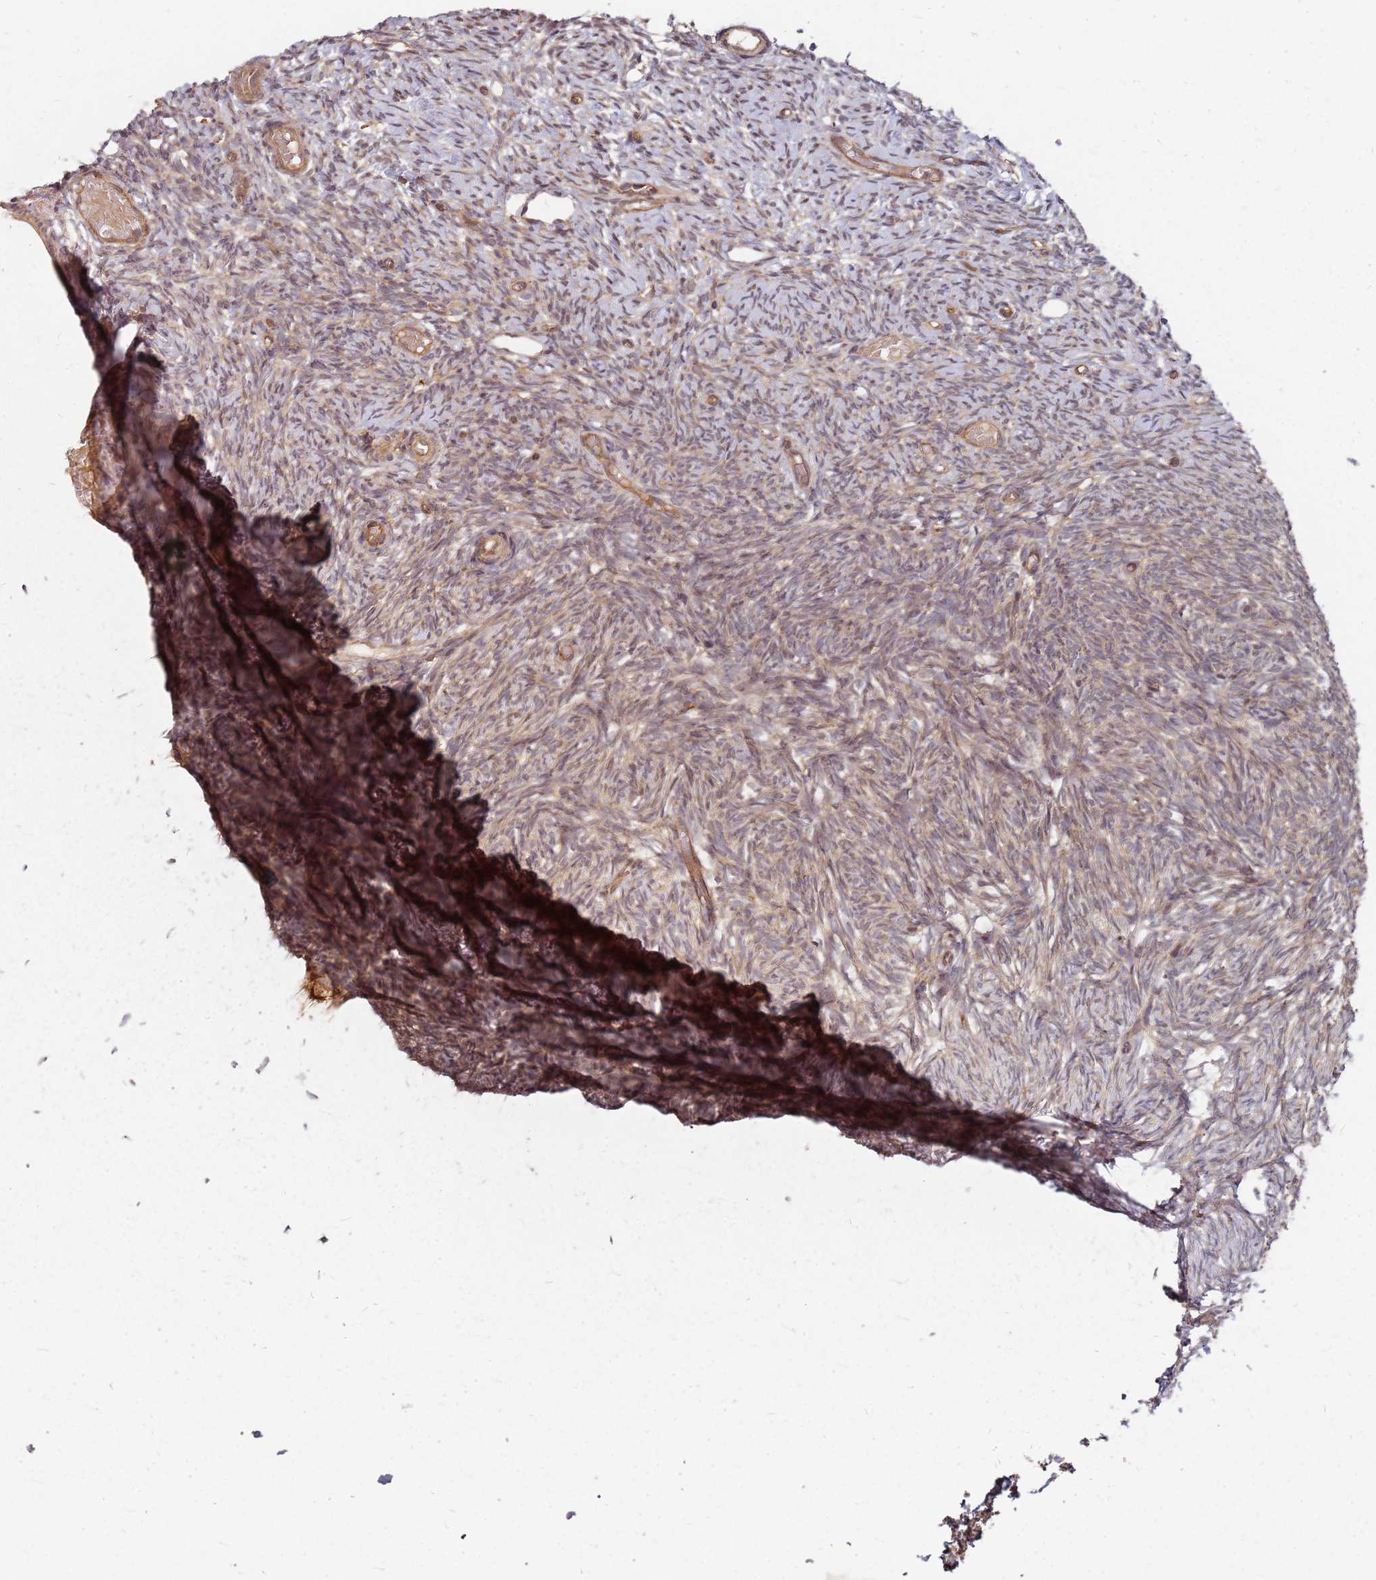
{"staining": {"intensity": "weak", "quantity": "25%-75%", "location": "cytoplasmic/membranous"}, "tissue": "ovary", "cell_type": "Ovarian stroma cells", "image_type": "normal", "snomed": [{"axis": "morphology", "description": "Normal tissue, NOS"}, {"axis": "topography", "description": "Ovary"}], "caption": "This is a micrograph of immunohistochemistry staining of benign ovary, which shows weak staining in the cytoplasmic/membranous of ovarian stroma cells.", "gene": "TRABD", "patient": {"sex": "female", "age": 39}}